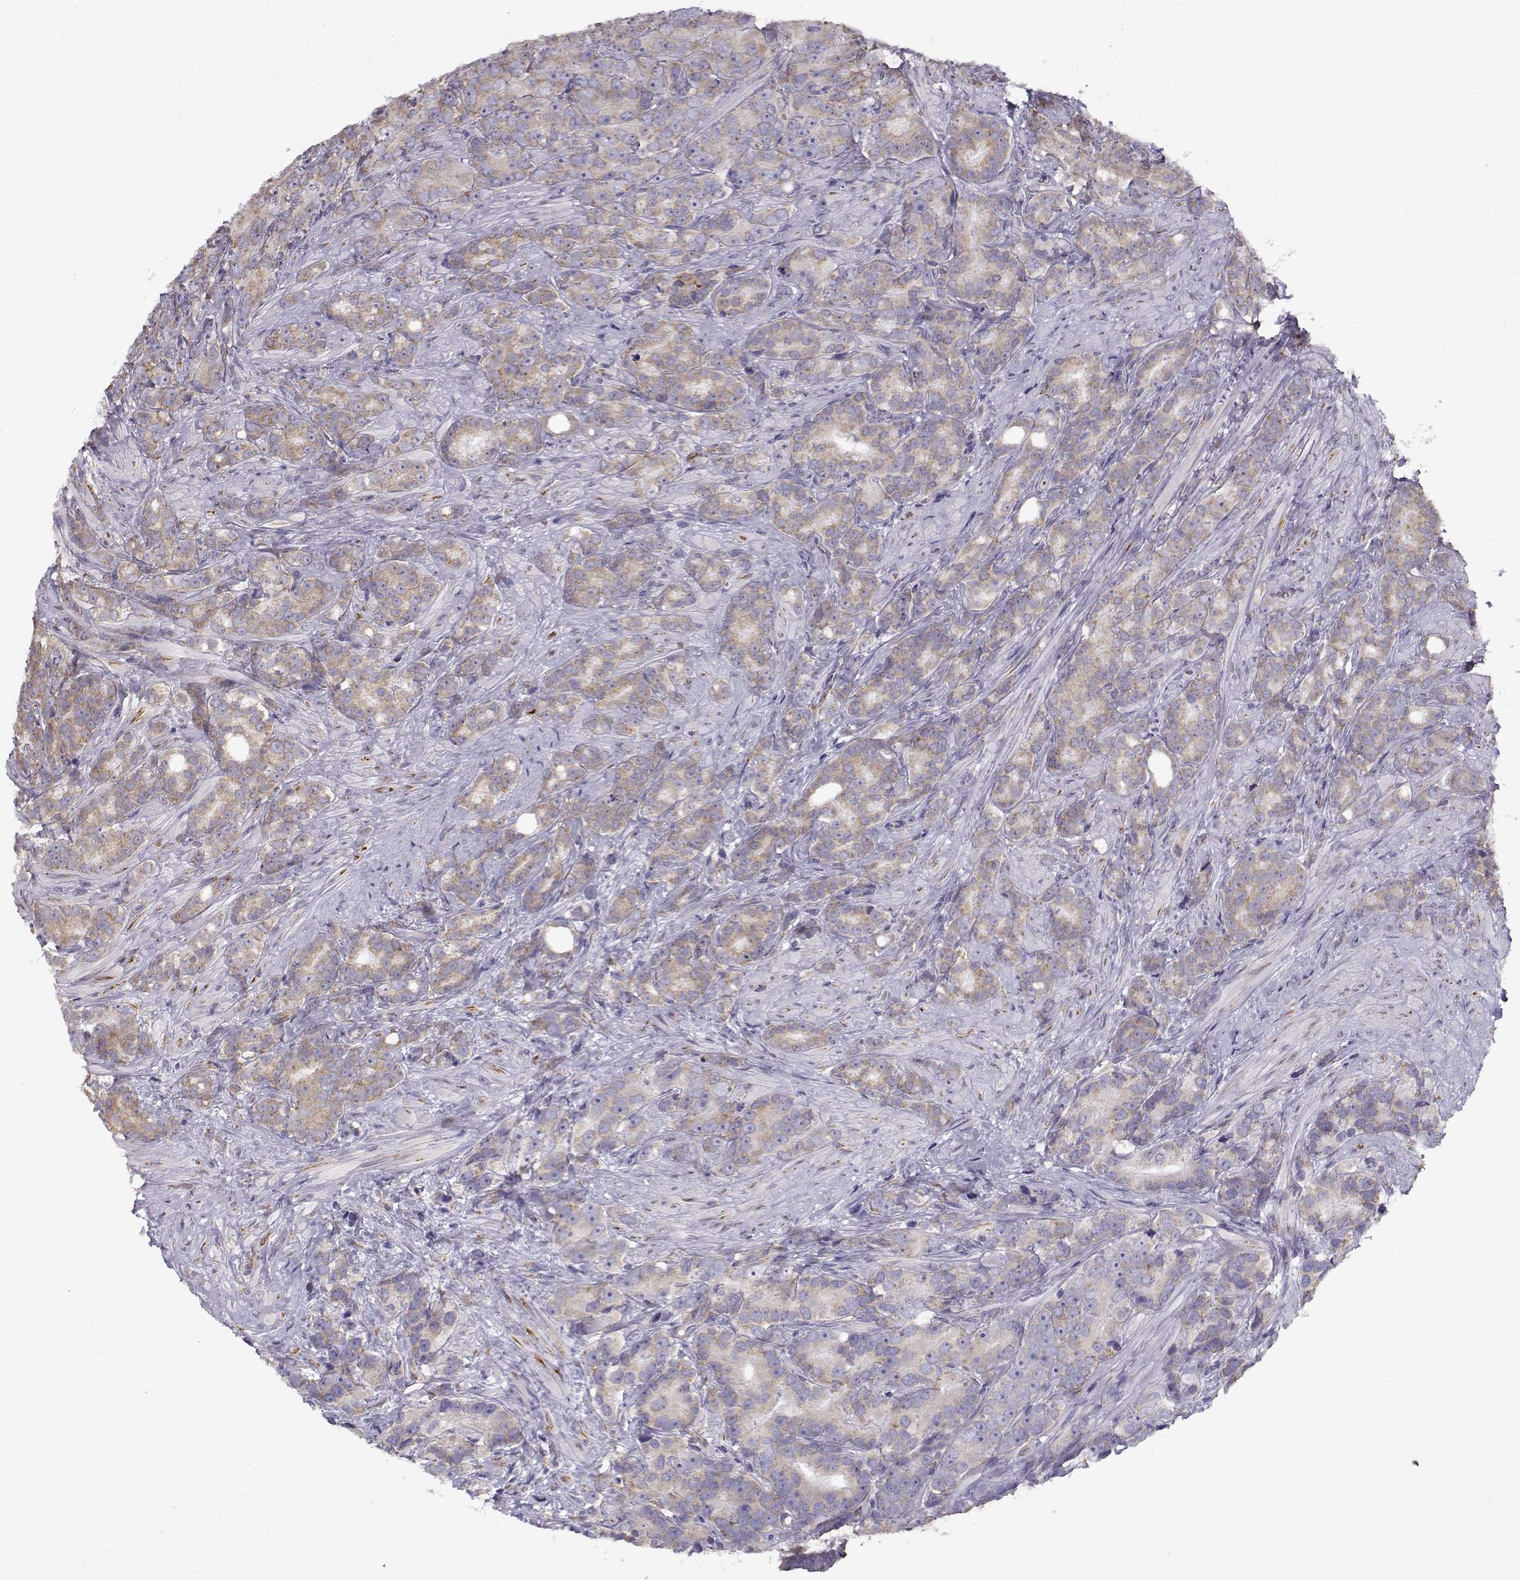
{"staining": {"intensity": "negative", "quantity": "none", "location": "none"}, "tissue": "prostate cancer", "cell_type": "Tumor cells", "image_type": "cancer", "snomed": [{"axis": "morphology", "description": "Adenocarcinoma, High grade"}, {"axis": "topography", "description": "Prostate"}], "caption": "An image of human prostate cancer (high-grade adenocarcinoma) is negative for staining in tumor cells.", "gene": "BEND6", "patient": {"sex": "male", "age": 90}}